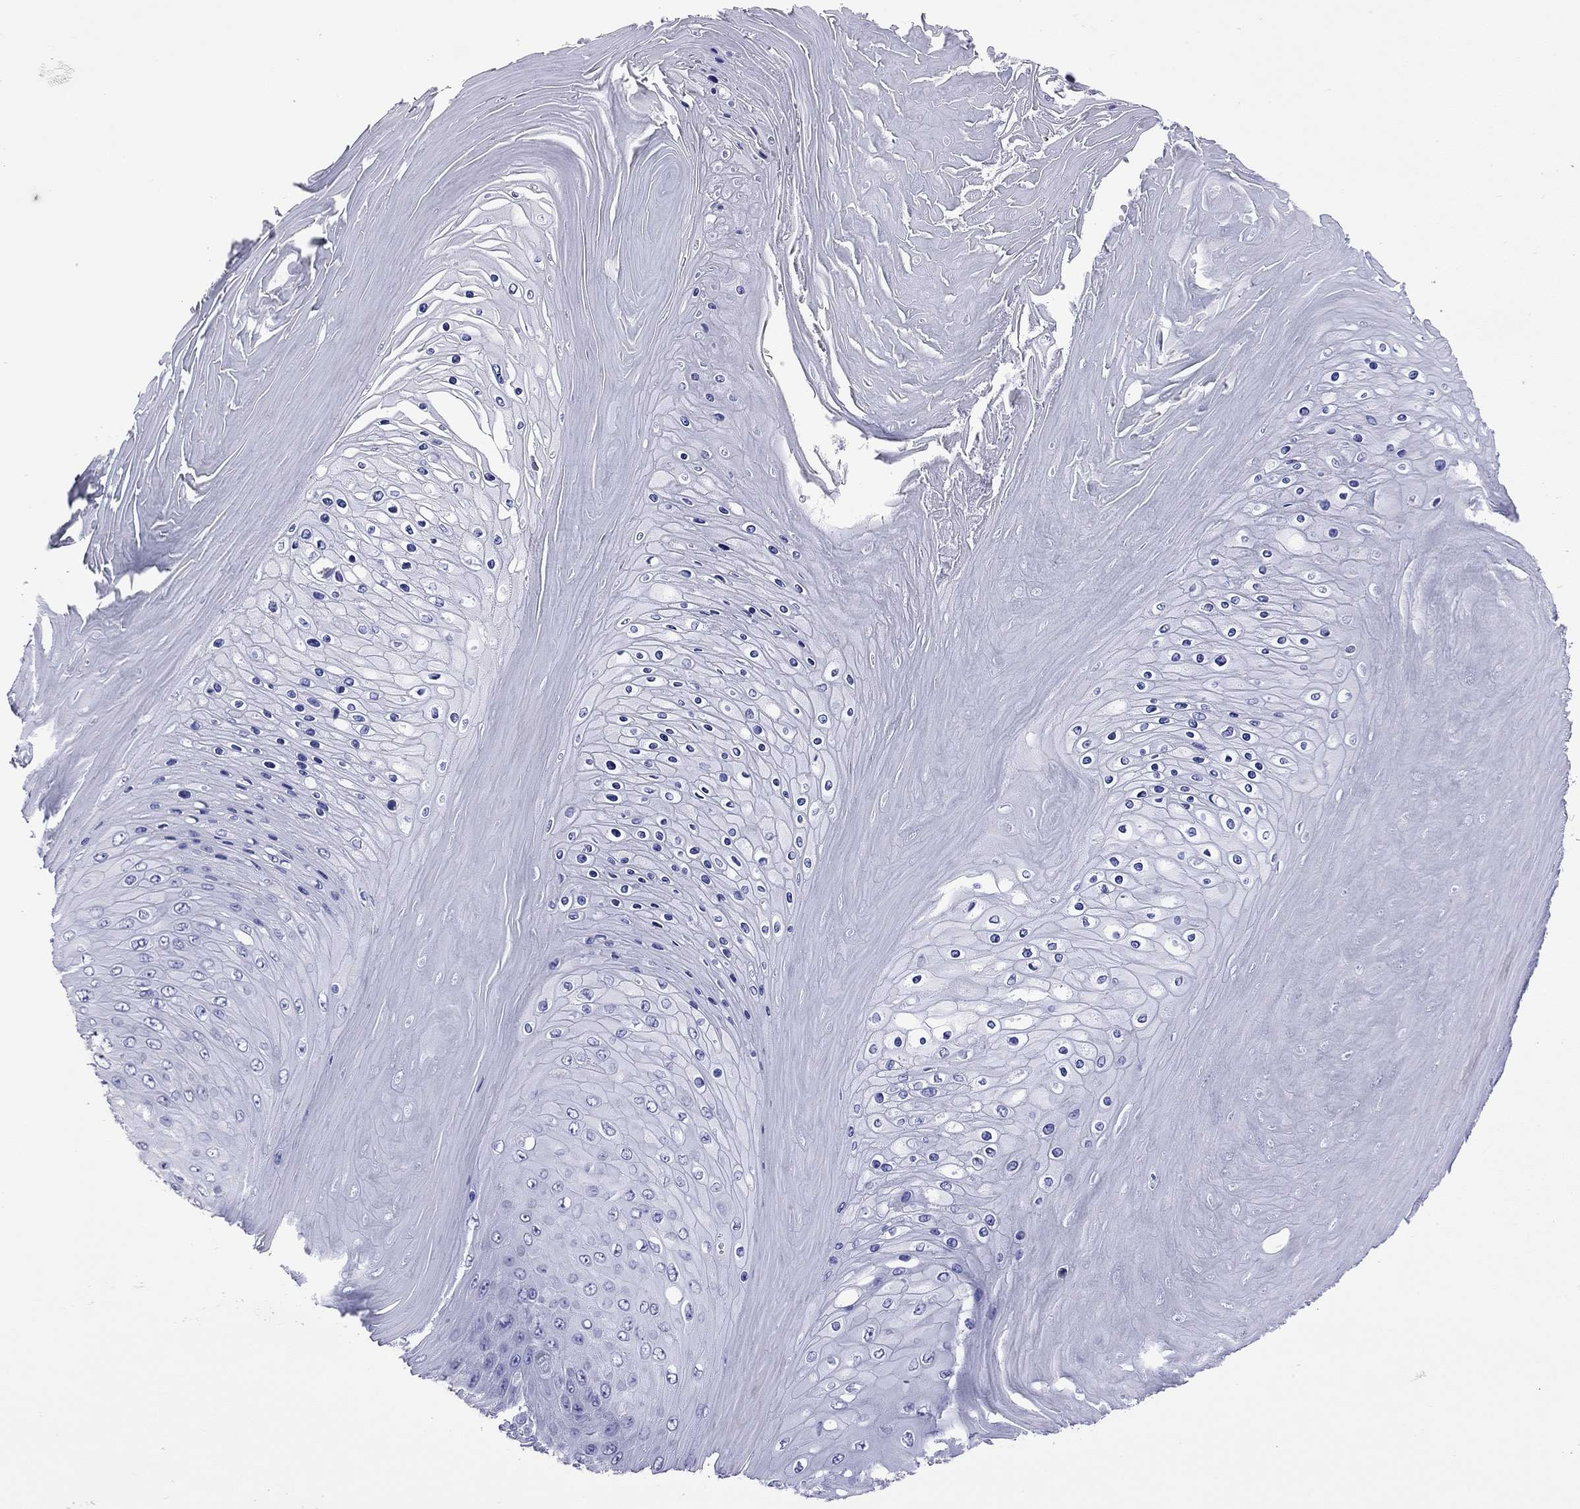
{"staining": {"intensity": "negative", "quantity": "none", "location": "none"}, "tissue": "skin cancer", "cell_type": "Tumor cells", "image_type": "cancer", "snomed": [{"axis": "morphology", "description": "Squamous cell carcinoma, NOS"}, {"axis": "topography", "description": "Skin"}], "caption": "IHC photomicrograph of neoplastic tissue: skin cancer stained with DAB demonstrates no significant protein positivity in tumor cells.", "gene": "KIAA2012", "patient": {"sex": "male", "age": 62}}